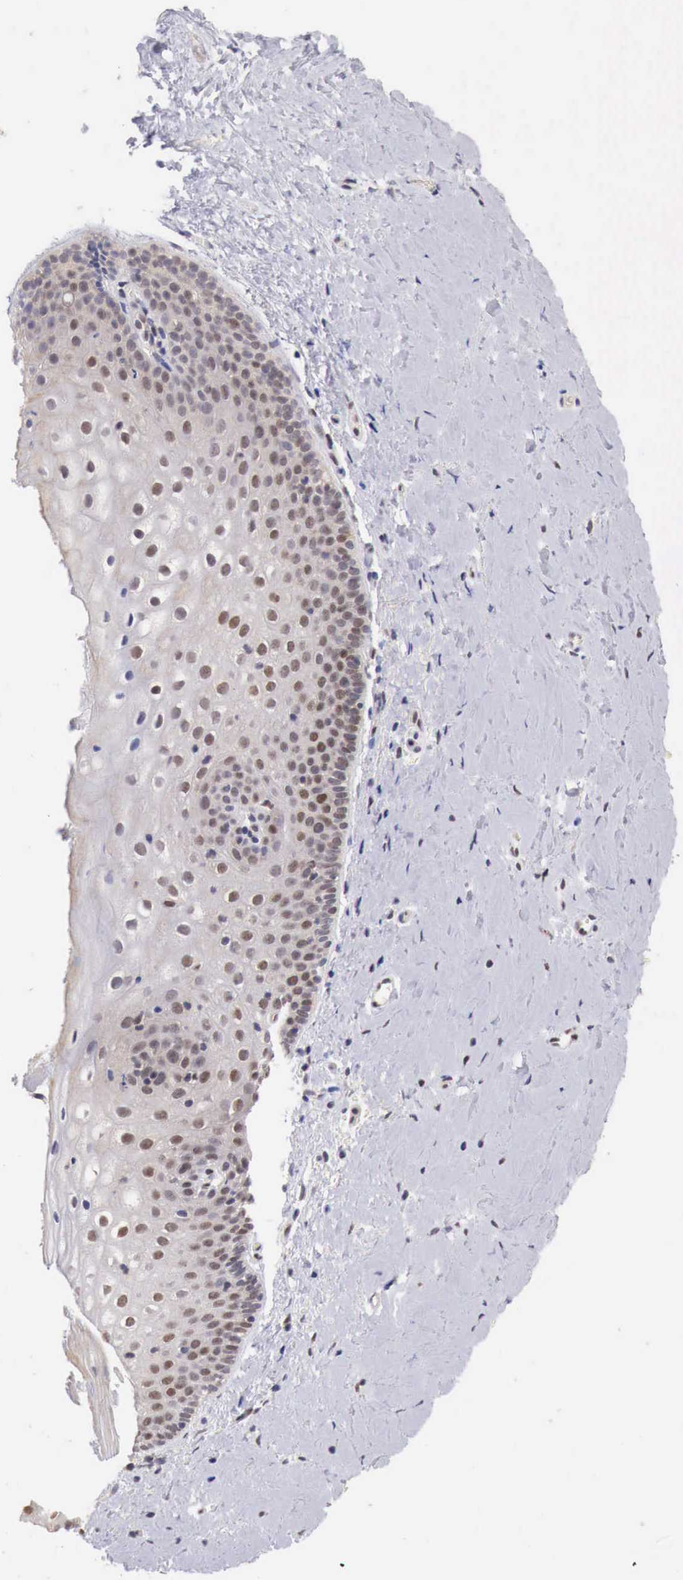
{"staining": {"intensity": "moderate", "quantity": "25%-75%", "location": "nuclear"}, "tissue": "cervix", "cell_type": "Glandular cells", "image_type": "normal", "snomed": [{"axis": "morphology", "description": "Normal tissue, NOS"}, {"axis": "topography", "description": "Cervix"}], "caption": "High-magnification brightfield microscopy of unremarkable cervix stained with DAB (3,3'-diaminobenzidine) (brown) and counterstained with hematoxylin (blue). glandular cells exhibit moderate nuclear staining is present in about25%-75% of cells. The staining was performed using DAB to visualize the protein expression in brown, while the nuclei were stained in blue with hematoxylin (Magnification: 20x).", "gene": "PABIR2", "patient": {"sex": "female", "age": 53}}